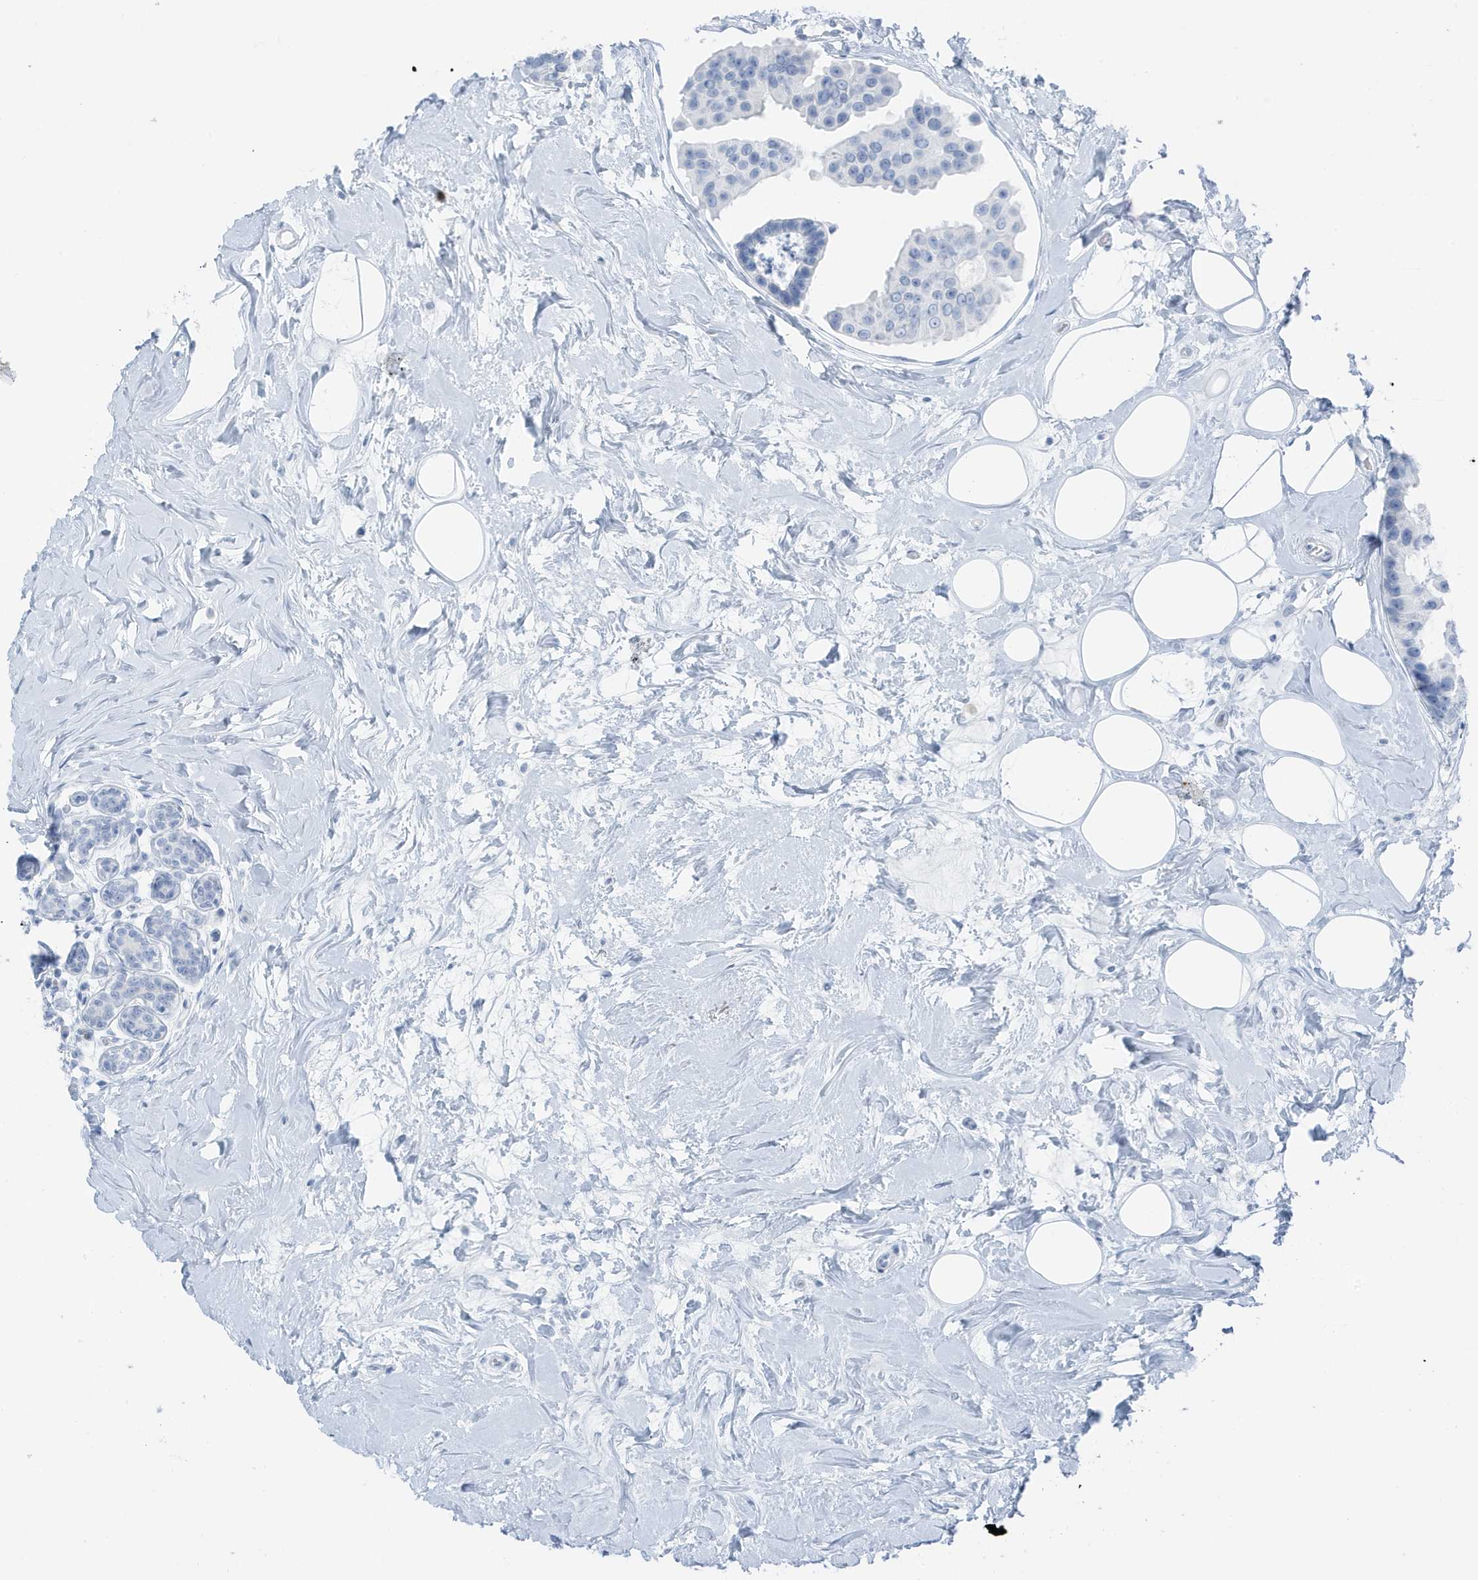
{"staining": {"intensity": "negative", "quantity": "none", "location": "none"}, "tissue": "breast cancer", "cell_type": "Tumor cells", "image_type": "cancer", "snomed": [{"axis": "morphology", "description": "Normal tissue, NOS"}, {"axis": "morphology", "description": "Duct carcinoma"}, {"axis": "topography", "description": "Breast"}], "caption": "IHC of invasive ductal carcinoma (breast) demonstrates no positivity in tumor cells.", "gene": "ZFP64", "patient": {"sex": "female", "age": 39}}